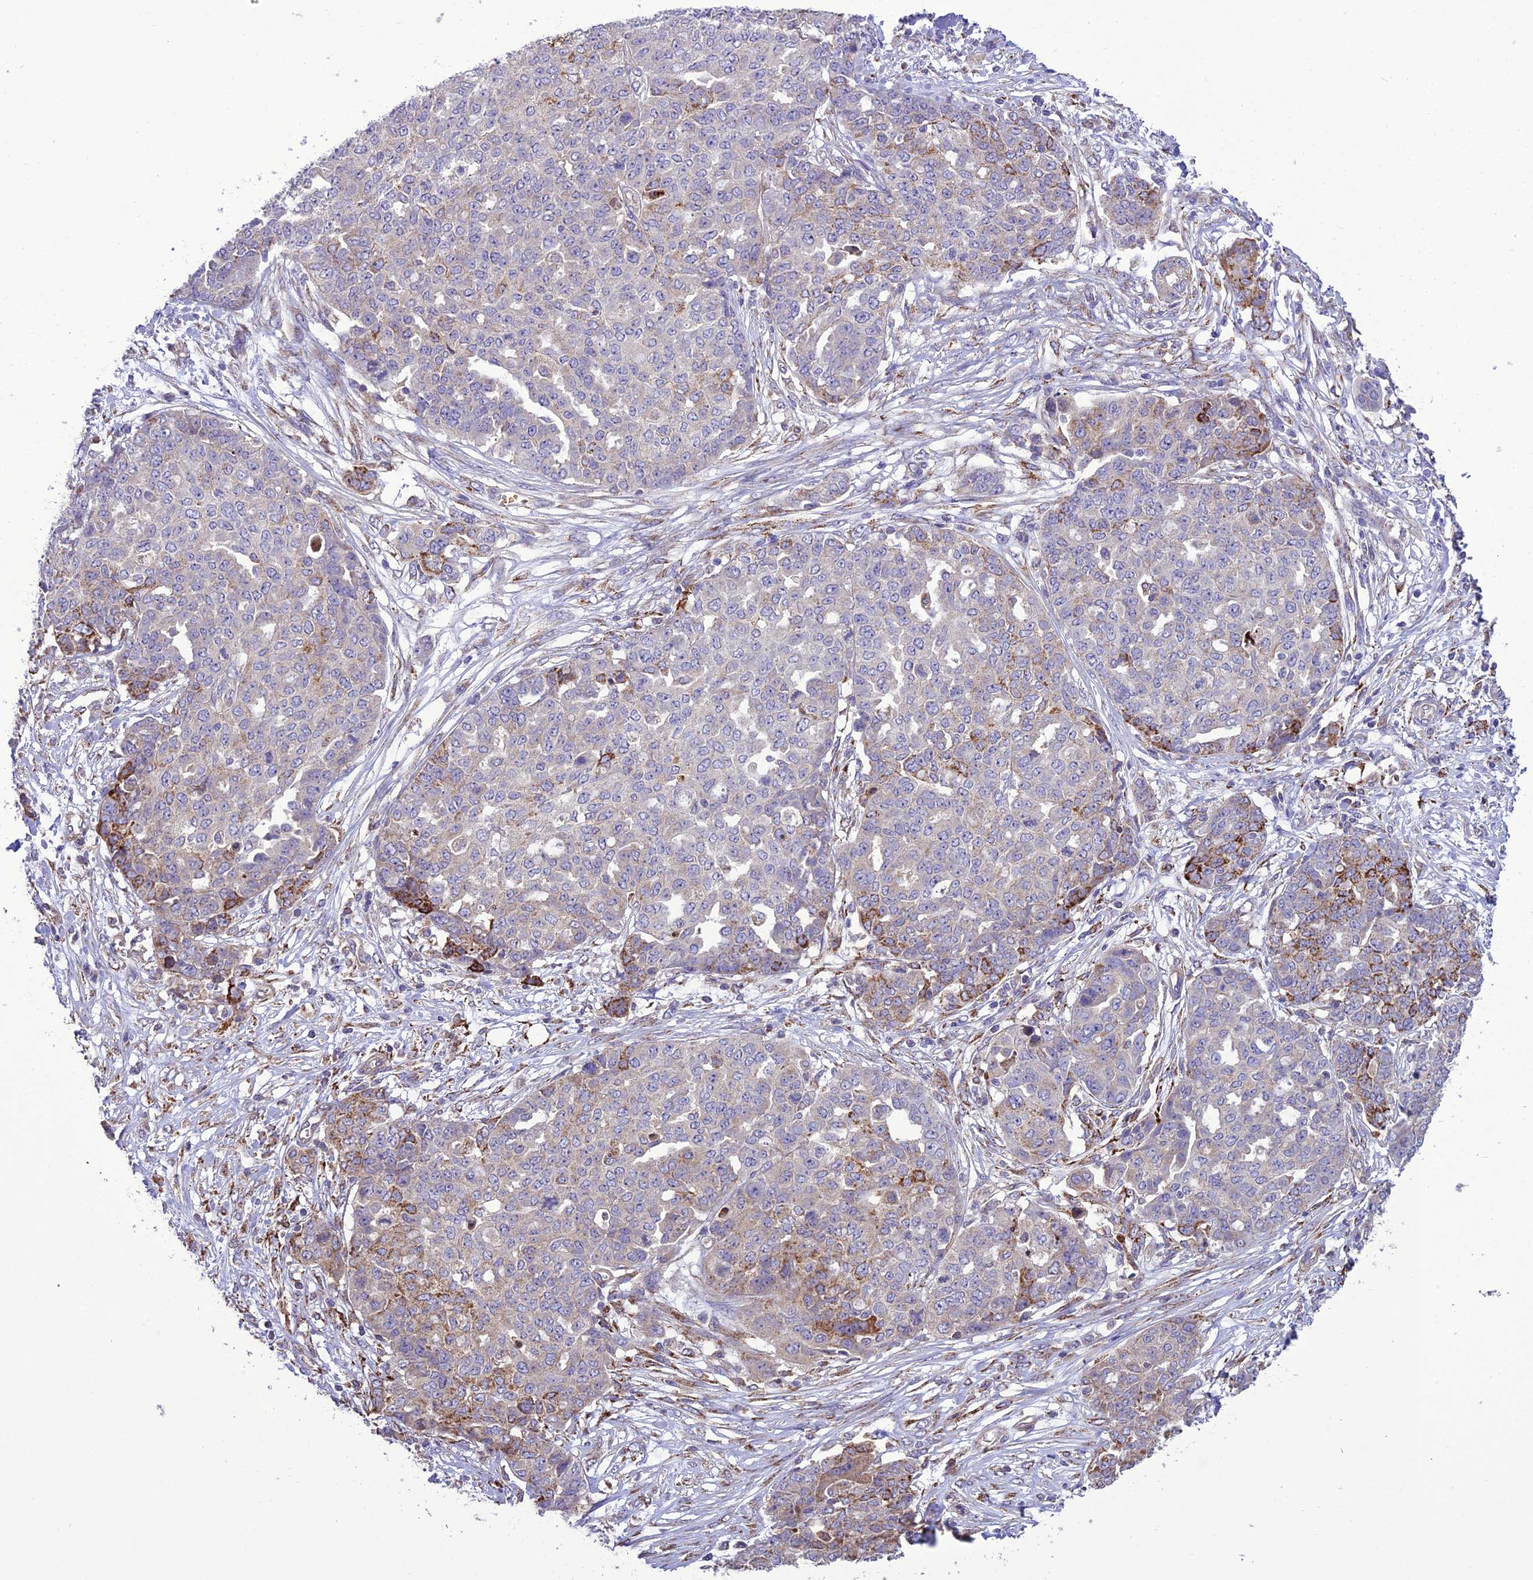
{"staining": {"intensity": "strong", "quantity": "<25%", "location": "cytoplasmic/membranous"}, "tissue": "ovarian cancer", "cell_type": "Tumor cells", "image_type": "cancer", "snomed": [{"axis": "morphology", "description": "Cystadenocarcinoma, serous, NOS"}, {"axis": "topography", "description": "Soft tissue"}, {"axis": "topography", "description": "Ovary"}], "caption": "Ovarian serous cystadenocarcinoma stained with DAB IHC displays medium levels of strong cytoplasmic/membranous expression in about <25% of tumor cells.", "gene": "TBC1D24", "patient": {"sex": "female", "age": 57}}